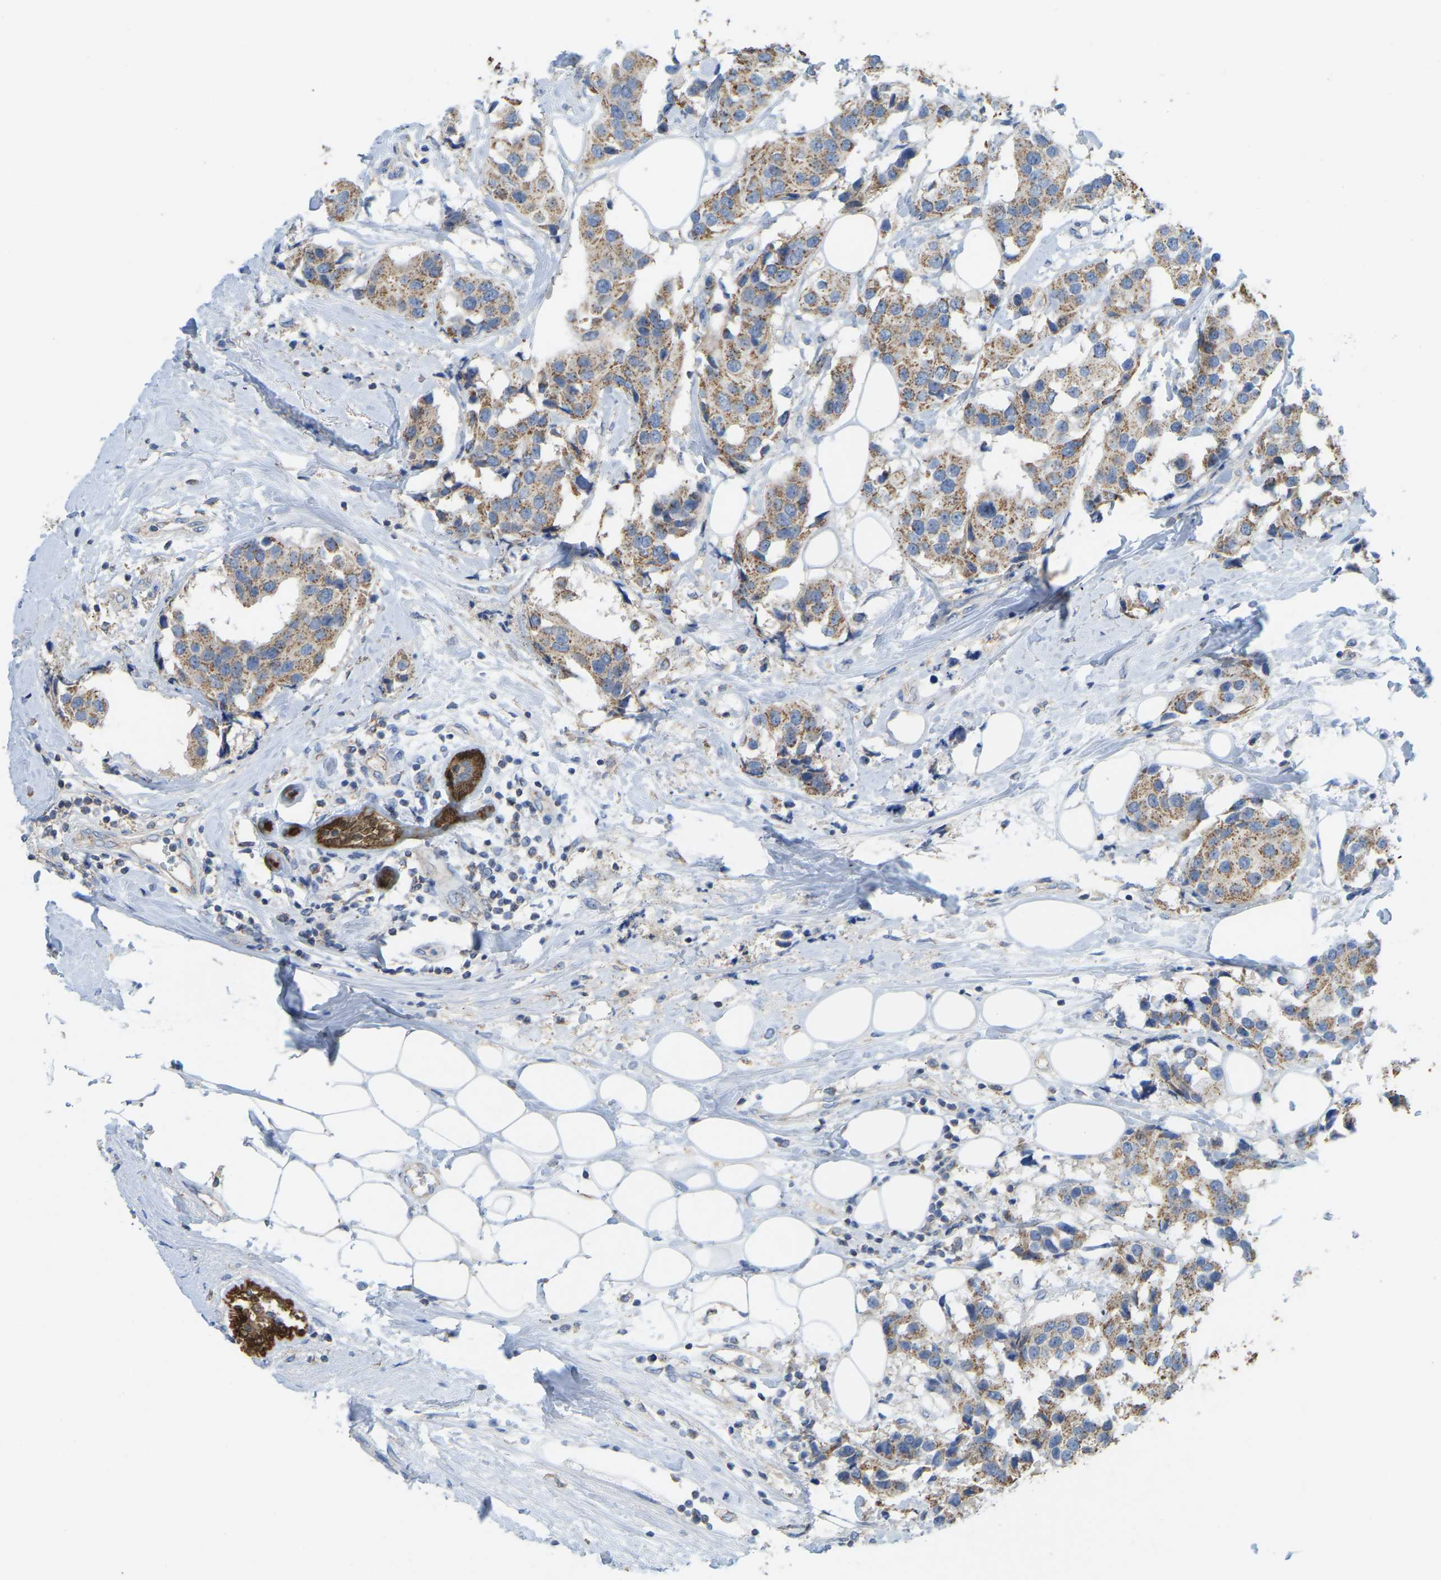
{"staining": {"intensity": "moderate", "quantity": ">75%", "location": "cytoplasmic/membranous"}, "tissue": "breast cancer", "cell_type": "Tumor cells", "image_type": "cancer", "snomed": [{"axis": "morphology", "description": "Normal tissue, NOS"}, {"axis": "morphology", "description": "Duct carcinoma"}, {"axis": "topography", "description": "Breast"}], "caption": "Moderate cytoplasmic/membranous protein positivity is appreciated in about >75% of tumor cells in breast cancer.", "gene": "SERPINB5", "patient": {"sex": "female", "age": 39}}